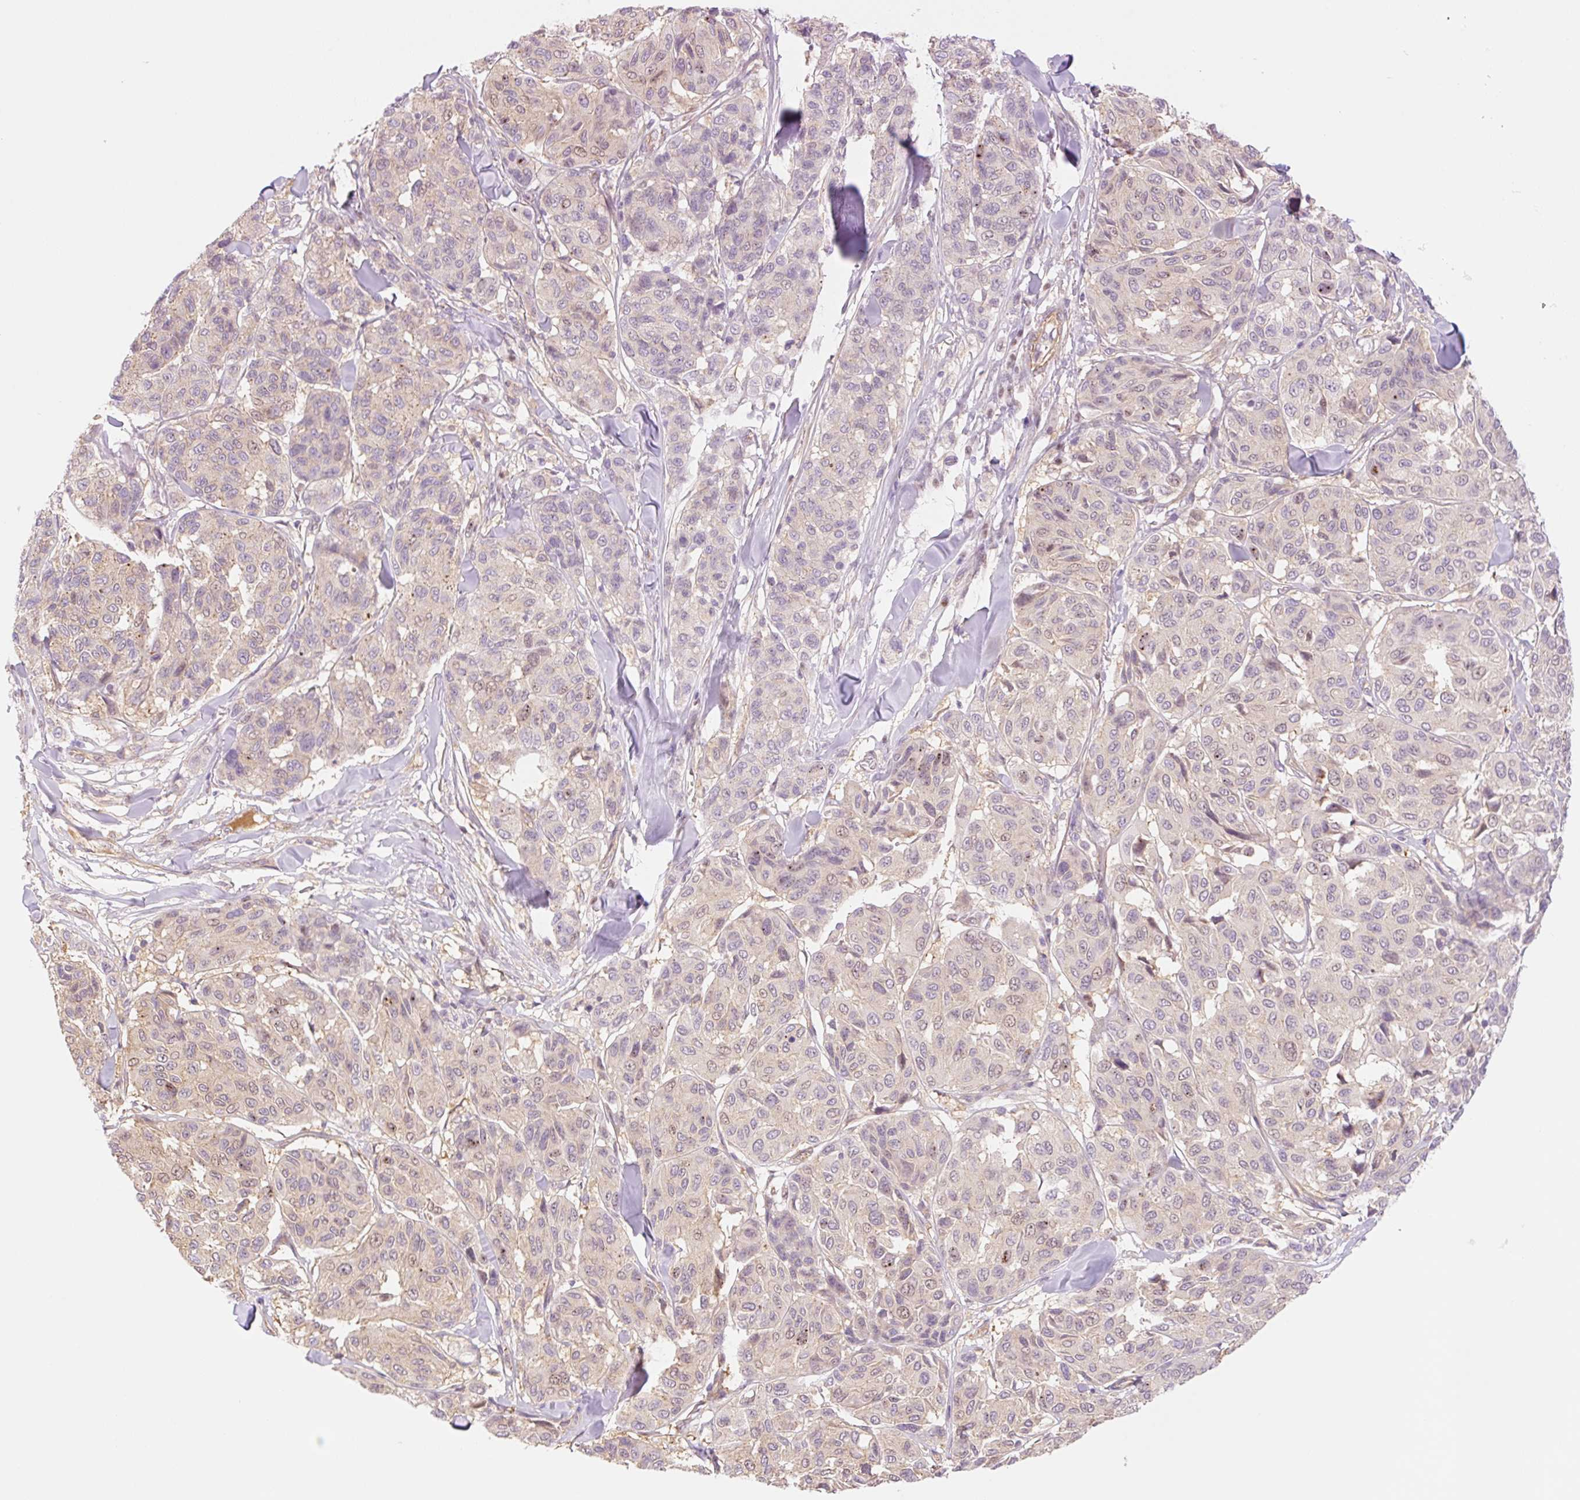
{"staining": {"intensity": "weak", "quantity": "<25%", "location": "cytoplasmic/membranous,nuclear"}, "tissue": "melanoma", "cell_type": "Tumor cells", "image_type": "cancer", "snomed": [{"axis": "morphology", "description": "Malignant melanoma, NOS"}, {"axis": "topography", "description": "Skin"}], "caption": "Tumor cells show no significant expression in malignant melanoma.", "gene": "NLRP5", "patient": {"sex": "female", "age": 66}}